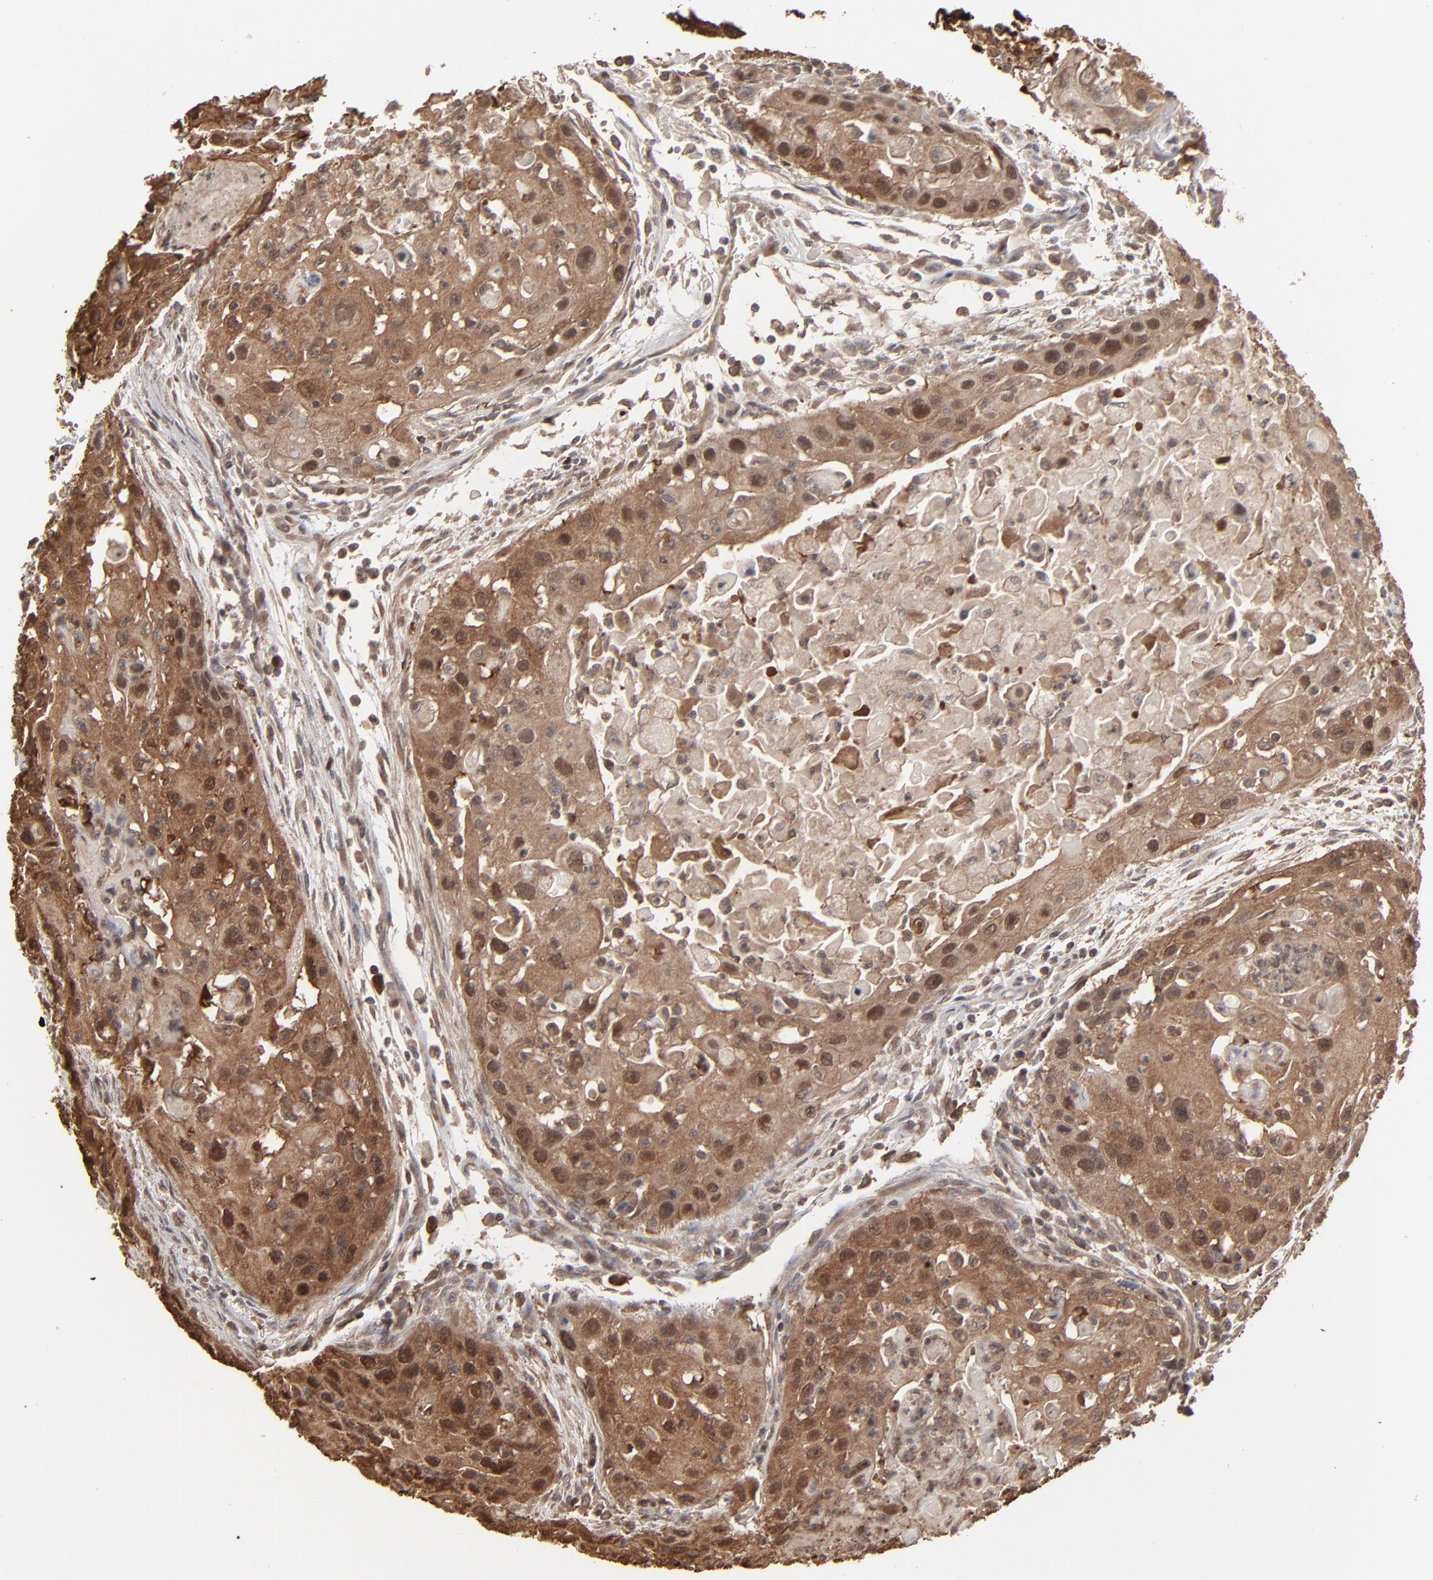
{"staining": {"intensity": "strong", "quantity": ">75%", "location": "cytoplasmic/membranous"}, "tissue": "head and neck cancer", "cell_type": "Tumor cells", "image_type": "cancer", "snomed": [{"axis": "morphology", "description": "Squamous cell carcinoma, NOS"}, {"axis": "topography", "description": "Head-Neck"}], "caption": "Immunohistochemical staining of squamous cell carcinoma (head and neck) shows high levels of strong cytoplasmic/membranous protein positivity in approximately >75% of tumor cells. The protein is shown in brown color, while the nuclei are stained blue.", "gene": "NME1-NME2", "patient": {"sex": "male", "age": 64}}